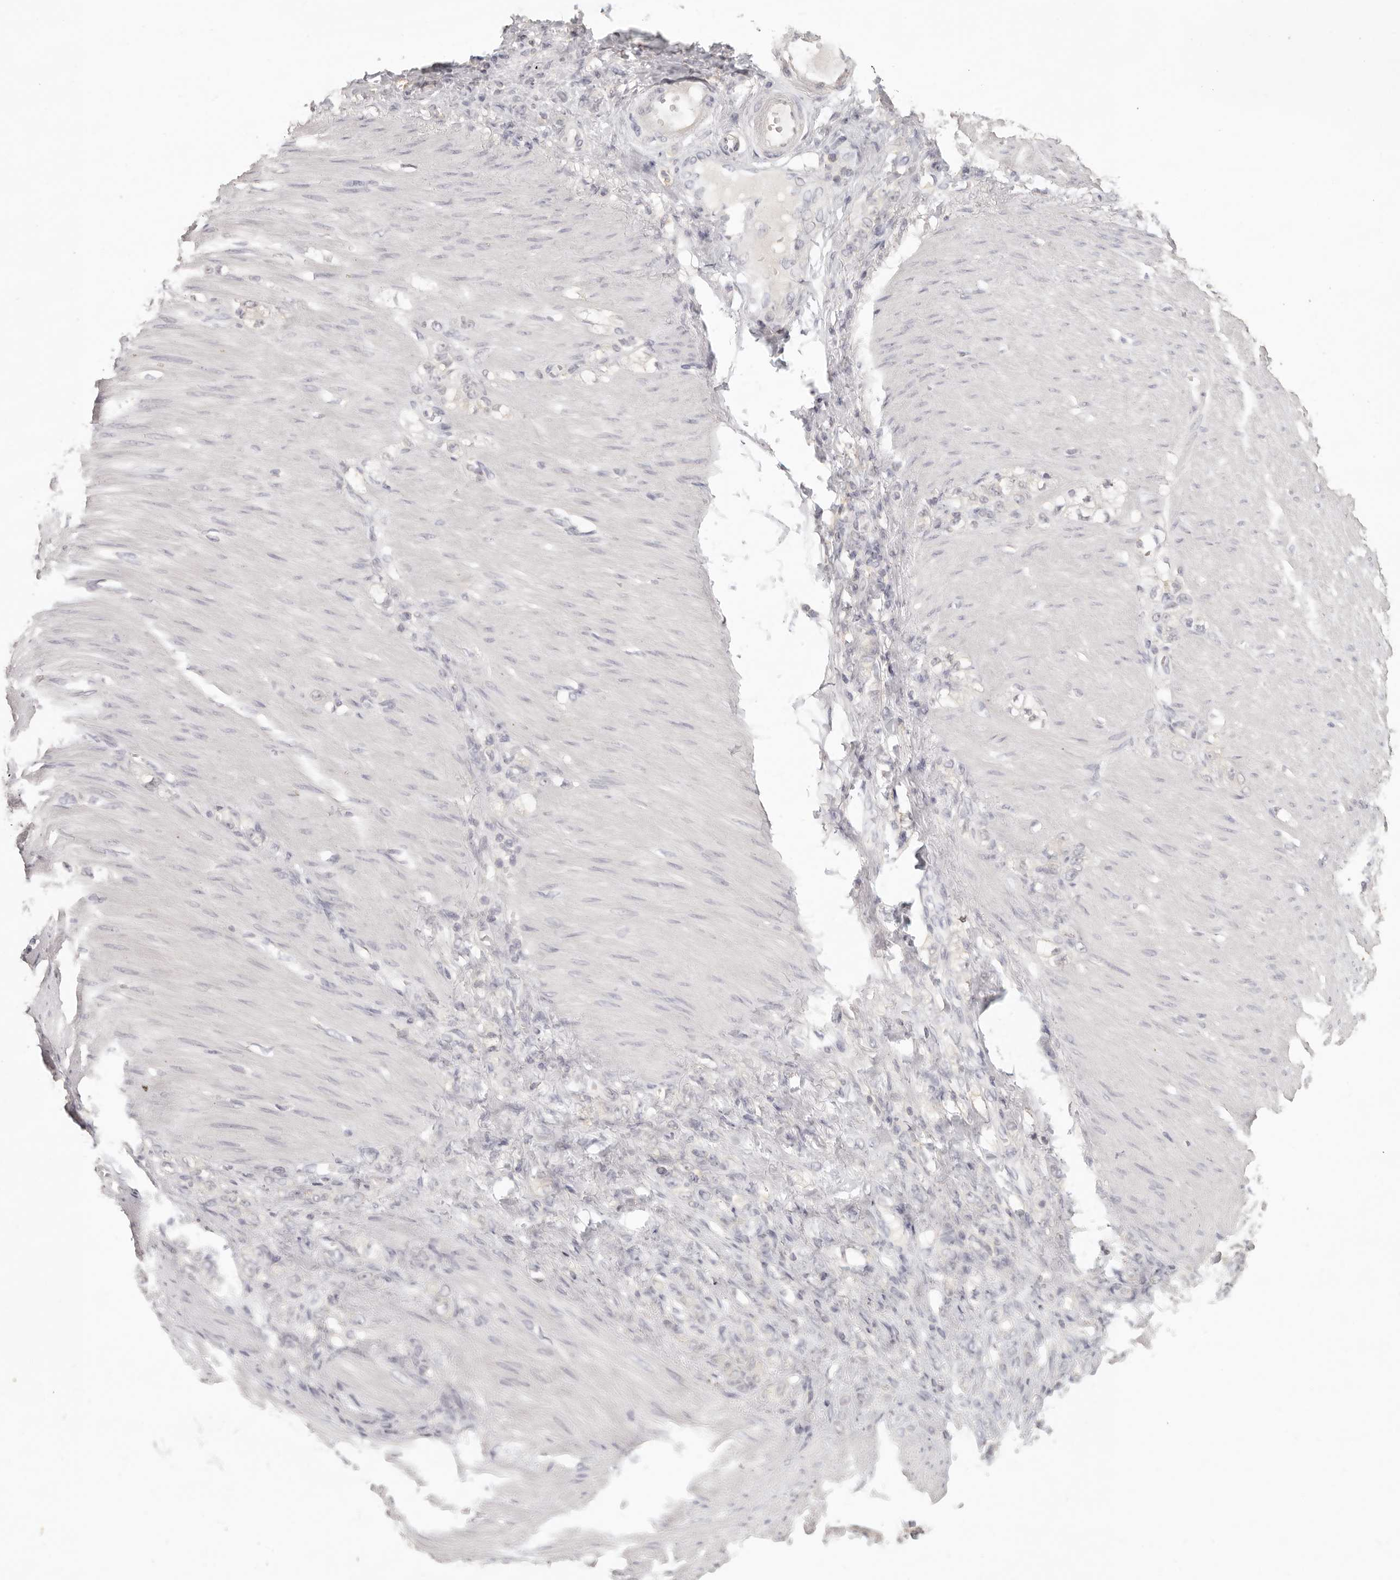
{"staining": {"intensity": "negative", "quantity": "none", "location": "none"}, "tissue": "stomach cancer", "cell_type": "Tumor cells", "image_type": "cancer", "snomed": [{"axis": "morphology", "description": "Normal tissue, NOS"}, {"axis": "morphology", "description": "Adenocarcinoma, NOS"}, {"axis": "topography", "description": "Stomach"}], "caption": "This is an immunohistochemistry histopathology image of stomach adenocarcinoma. There is no positivity in tumor cells.", "gene": "CSK", "patient": {"sex": "male", "age": 82}}